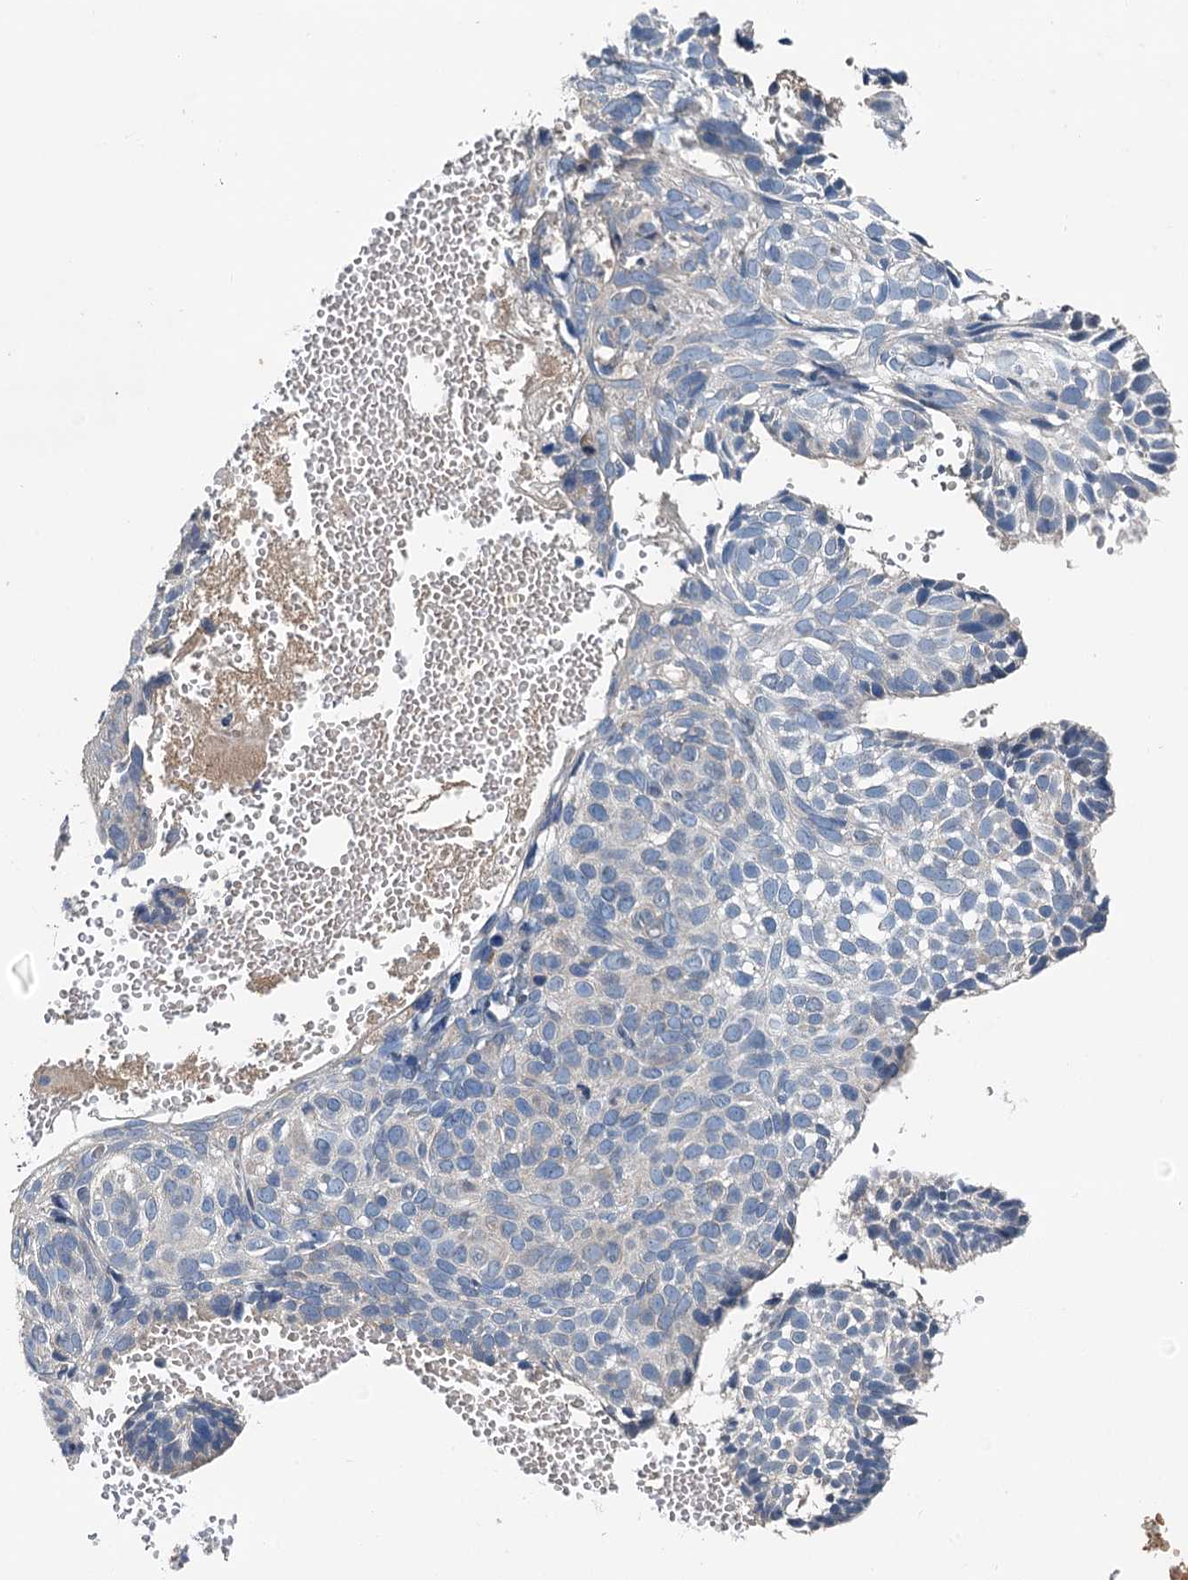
{"staining": {"intensity": "negative", "quantity": "none", "location": "none"}, "tissue": "skin cancer", "cell_type": "Tumor cells", "image_type": "cancer", "snomed": [{"axis": "morphology", "description": "Normal tissue, NOS"}, {"axis": "morphology", "description": "Basal cell carcinoma"}, {"axis": "topography", "description": "Skin"}], "caption": "DAB (3,3'-diaminobenzidine) immunohistochemical staining of skin cancer (basal cell carcinoma) reveals no significant expression in tumor cells. Brightfield microscopy of IHC stained with DAB (brown) and hematoxylin (blue), captured at high magnification.", "gene": "C6orf120", "patient": {"sex": "male", "age": 66}}